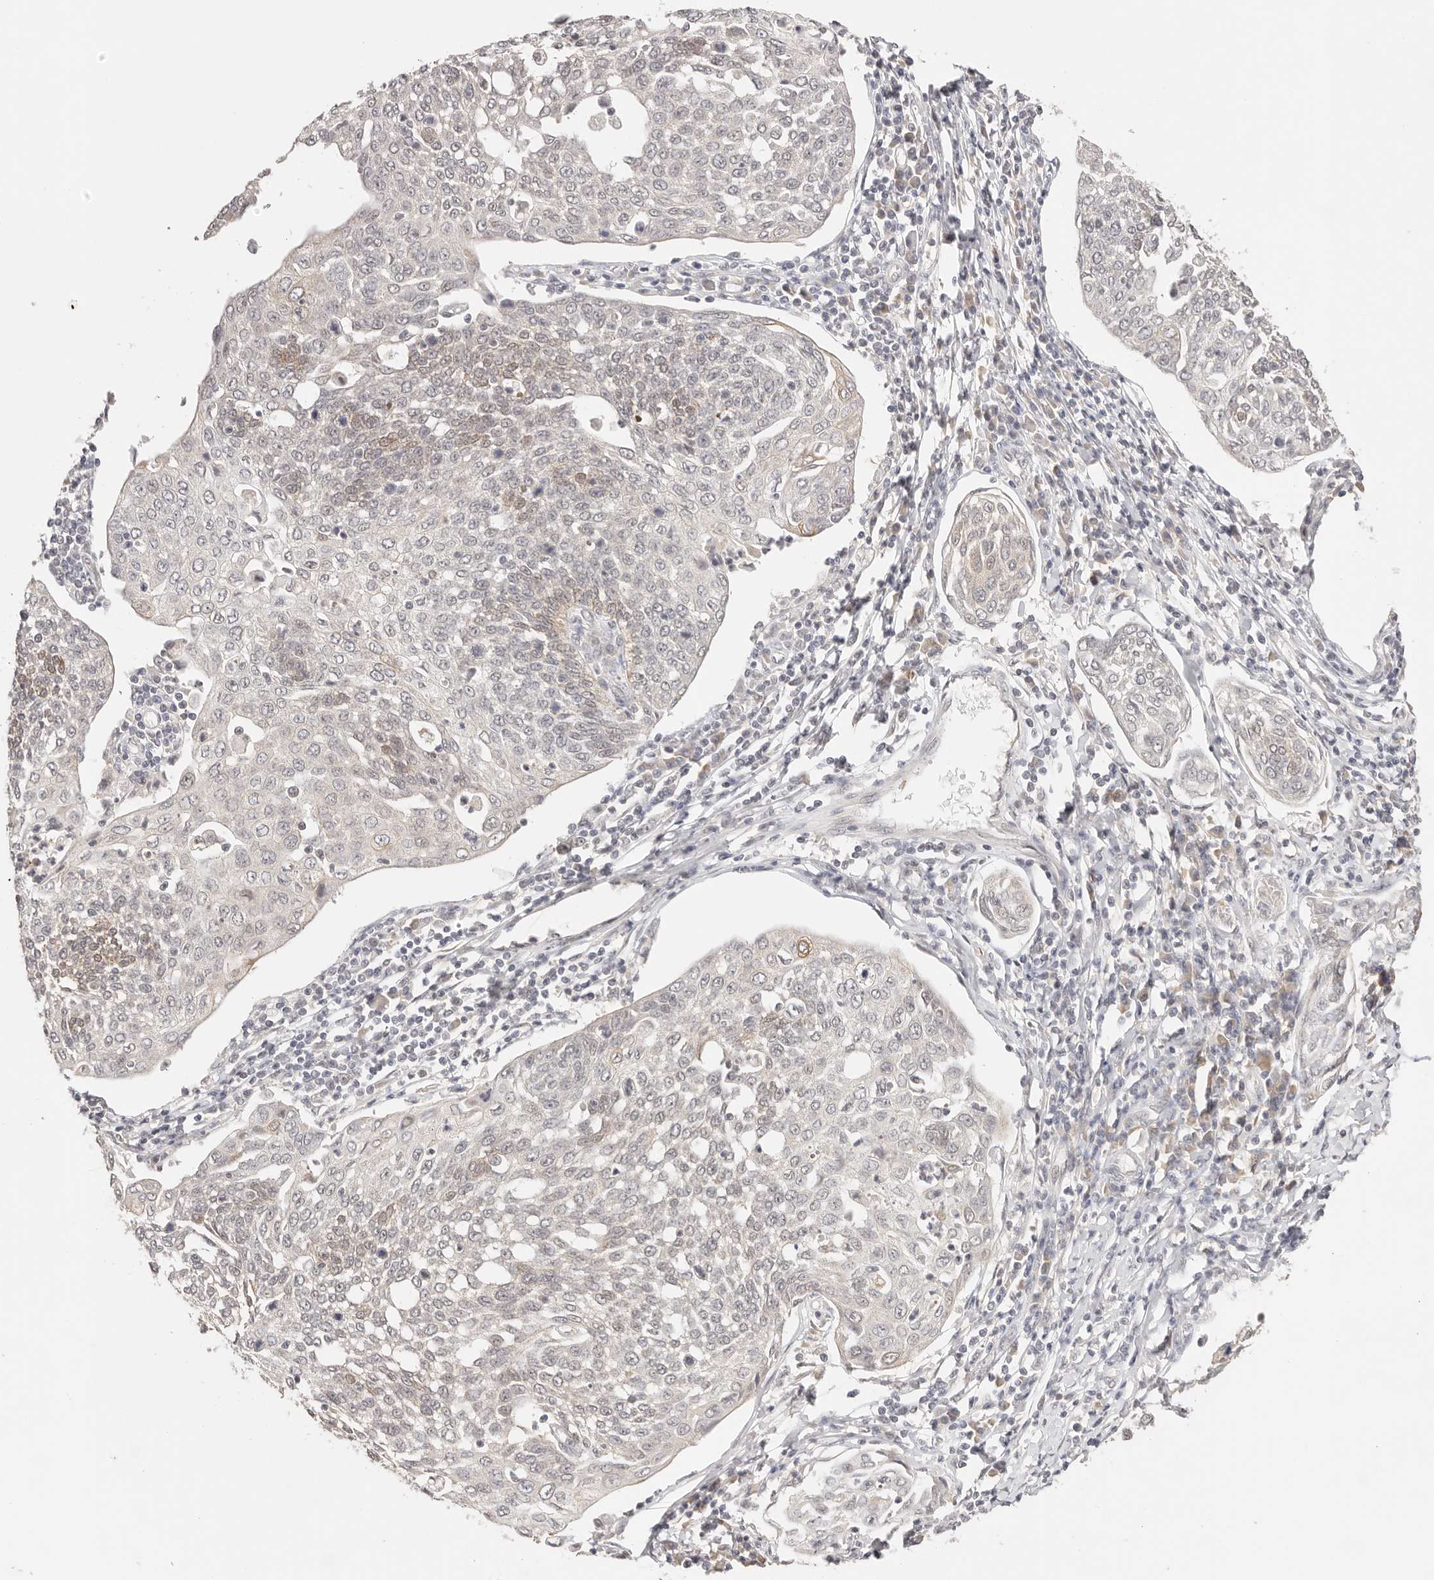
{"staining": {"intensity": "weak", "quantity": "<25%", "location": "cytoplasmic/membranous,nuclear"}, "tissue": "cervical cancer", "cell_type": "Tumor cells", "image_type": "cancer", "snomed": [{"axis": "morphology", "description": "Squamous cell carcinoma, NOS"}, {"axis": "topography", "description": "Cervix"}], "caption": "A photomicrograph of cervical cancer (squamous cell carcinoma) stained for a protein reveals no brown staining in tumor cells.", "gene": "RFC3", "patient": {"sex": "female", "age": 34}}